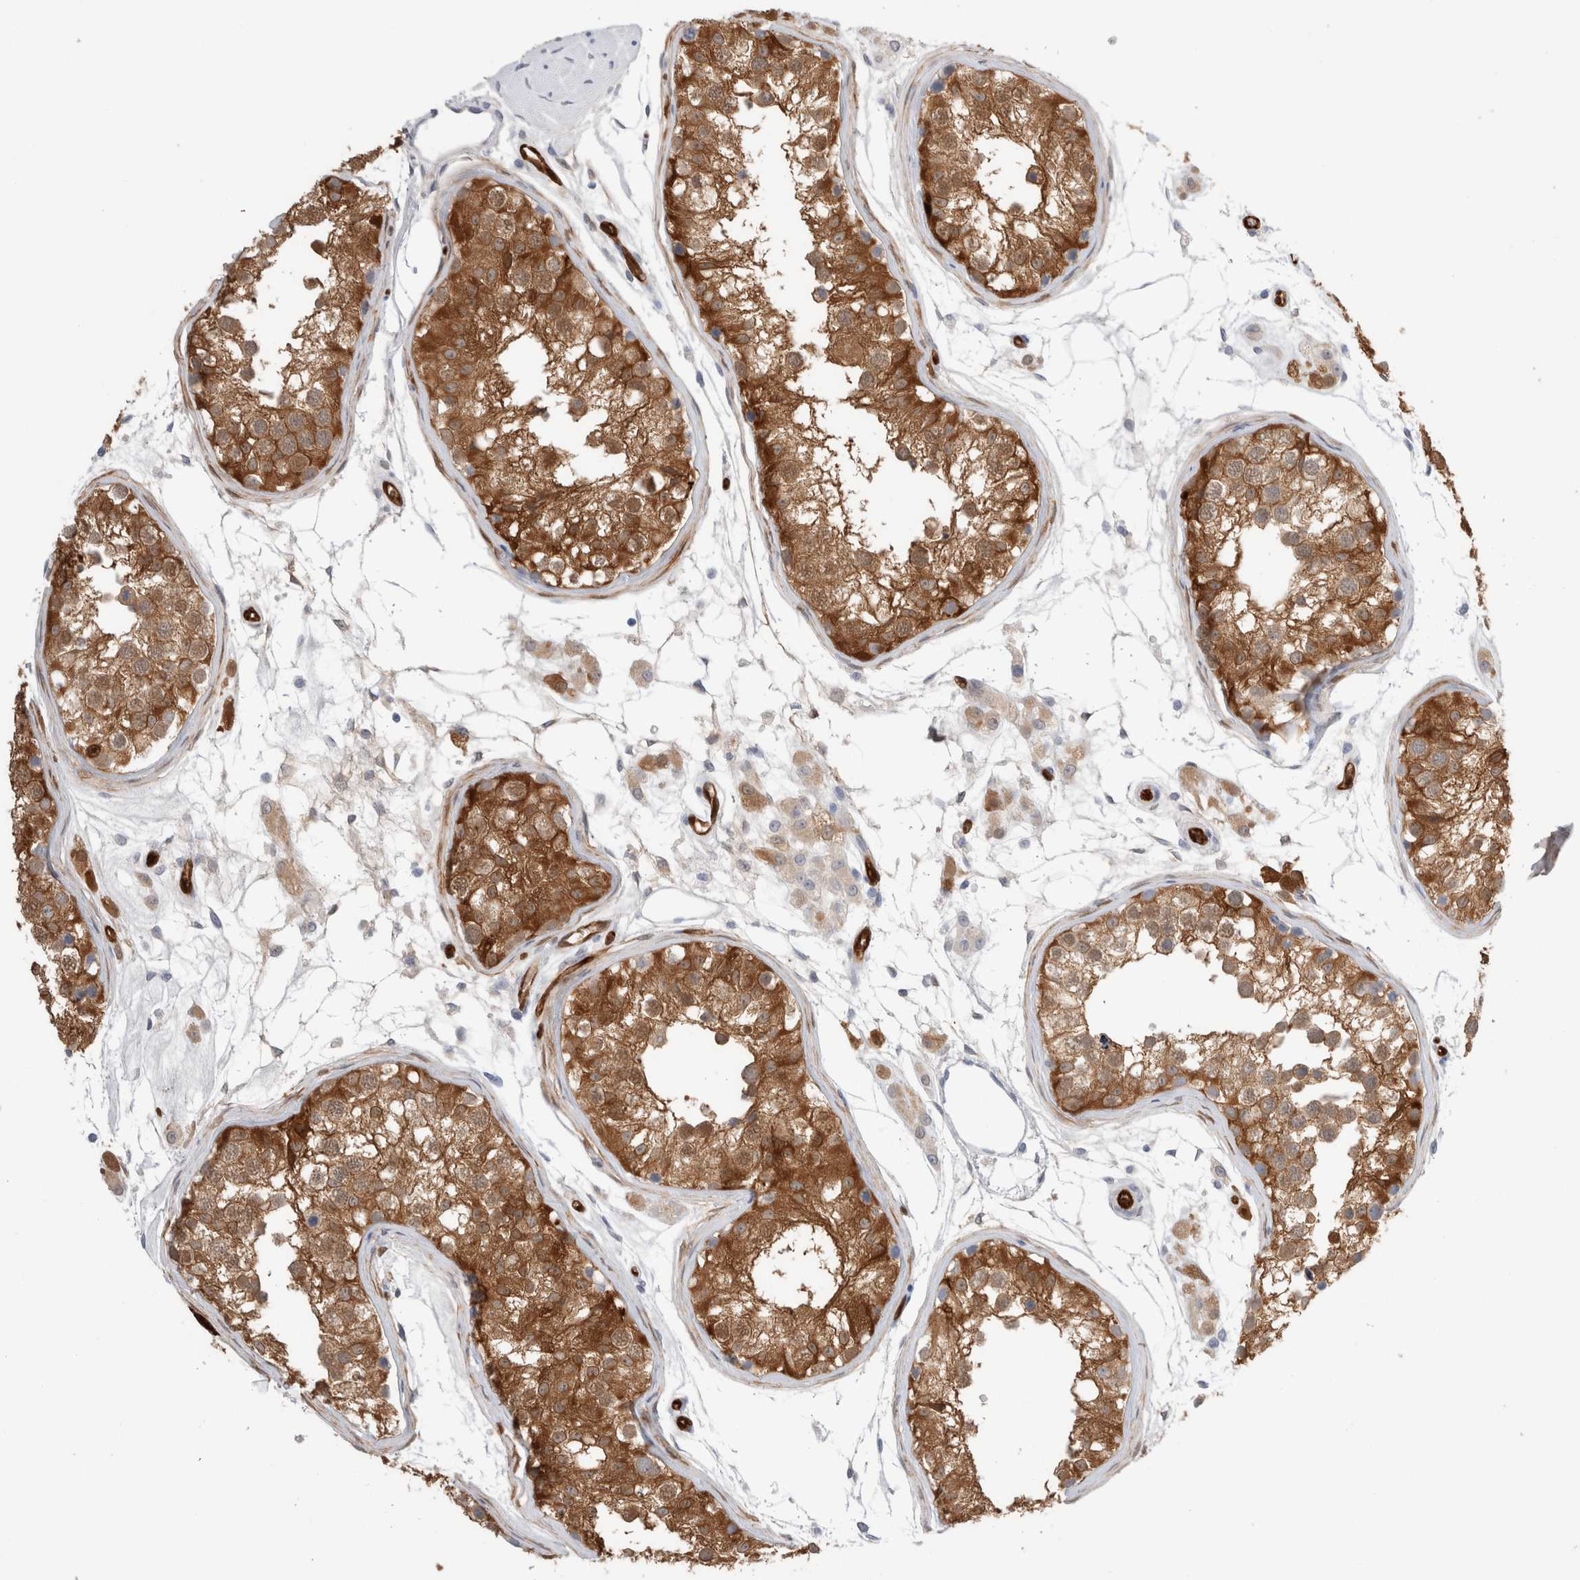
{"staining": {"intensity": "strong", "quantity": ">75%", "location": "cytoplasmic/membranous"}, "tissue": "testis", "cell_type": "Cells in seminiferous ducts", "image_type": "normal", "snomed": [{"axis": "morphology", "description": "Normal tissue, NOS"}, {"axis": "morphology", "description": "Adenocarcinoma, metastatic, NOS"}, {"axis": "topography", "description": "Testis"}], "caption": "Immunohistochemistry histopathology image of benign testis: testis stained using immunohistochemistry exhibits high levels of strong protein expression localized specifically in the cytoplasmic/membranous of cells in seminiferous ducts, appearing as a cytoplasmic/membranous brown color.", "gene": "NAPEPLD", "patient": {"sex": "male", "age": 26}}